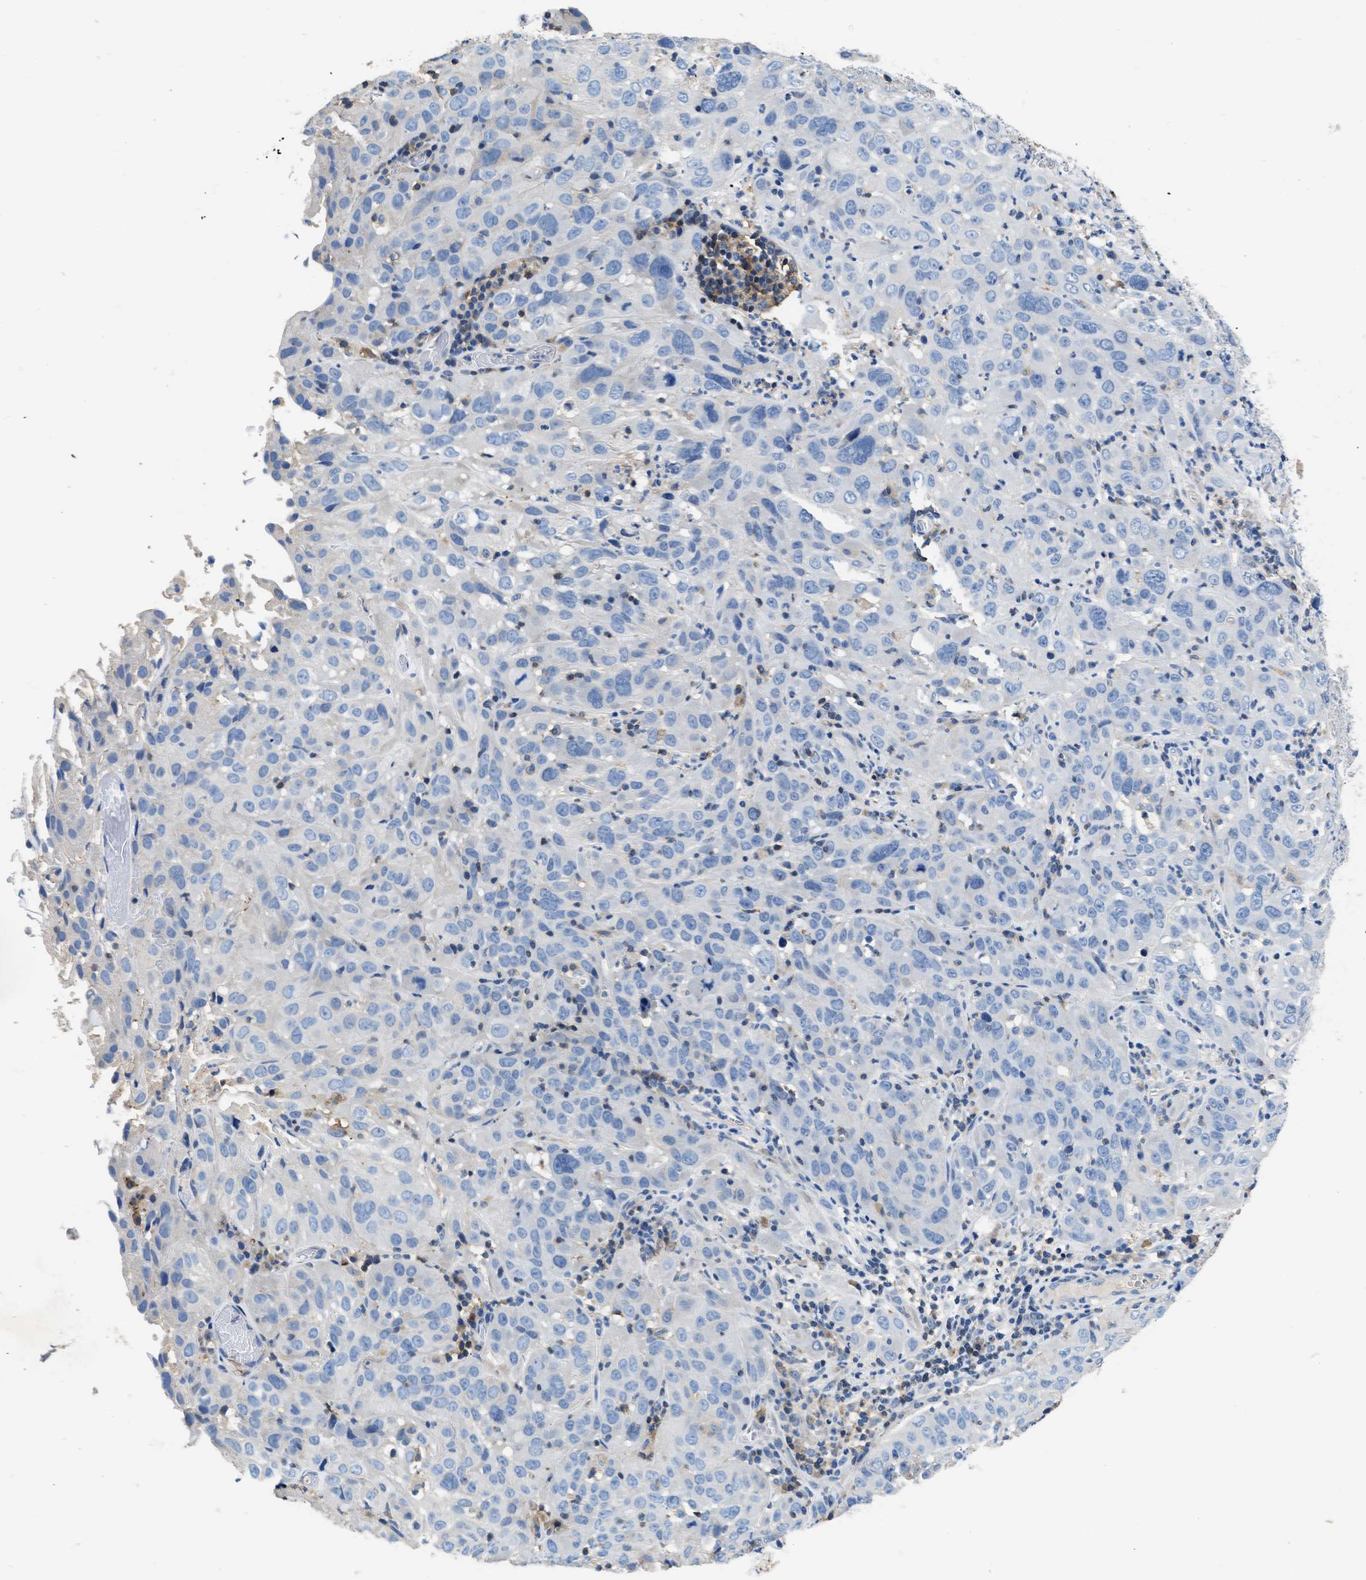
{"staining": {"intensity": "negative", "quantity": "none", "location": "none"}, "tissue": "cervical cancer", "cell_type": "Tumor cells", "image_type": "cancer", "snomed": [{"axis": "morphology", "description": "Squamous cell carcinoma, NOS"}, {"axis": "topography", "description": "Cervix"}], "caption": "An immunohistochemistry micrograph of cervical cancer is shown. There is no staining in tumor cells of cervical cancer.", "gene": "KCNQ4", "patient": {"sex": "female", "age": 32}}